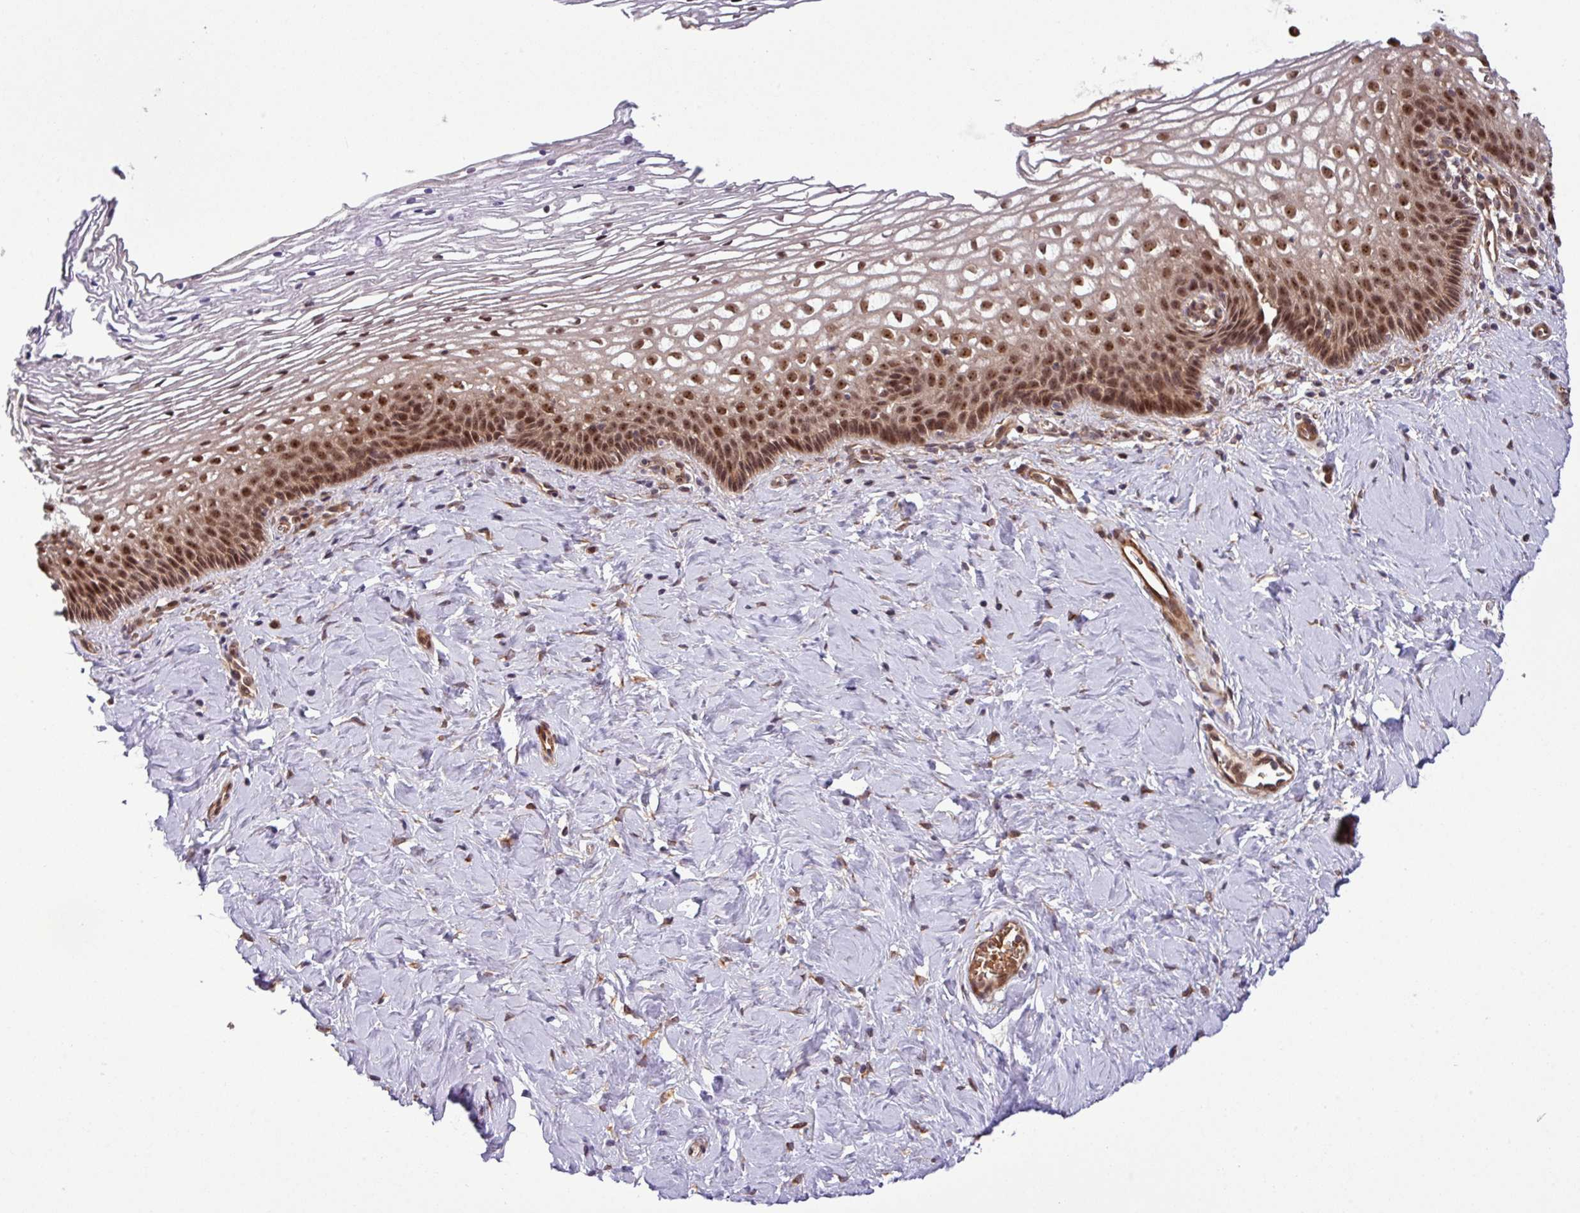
{"staining": {"intensity": "moderate", "quantity": ">75%", "location": "cytoplasmic/membranous,nuclear"}, "tissue": "cervix", "cell_type": "Glandular cells", "image_type": "normal", "snomed": [{"axis": "morphology", "description": "Normal tissue, NOS"}, {"axis": "topography", "description": "Cervix"}], "caption": "This micrograph reveals immunohistochemistry (IHC) staining of unremarkable human cervix, with medium moderate cytoplasmic/membranous,nuclear staining in about >75% of glandular cells.", "gene": "C7orf50", "patient": {"sex": "female", "age": 36}}